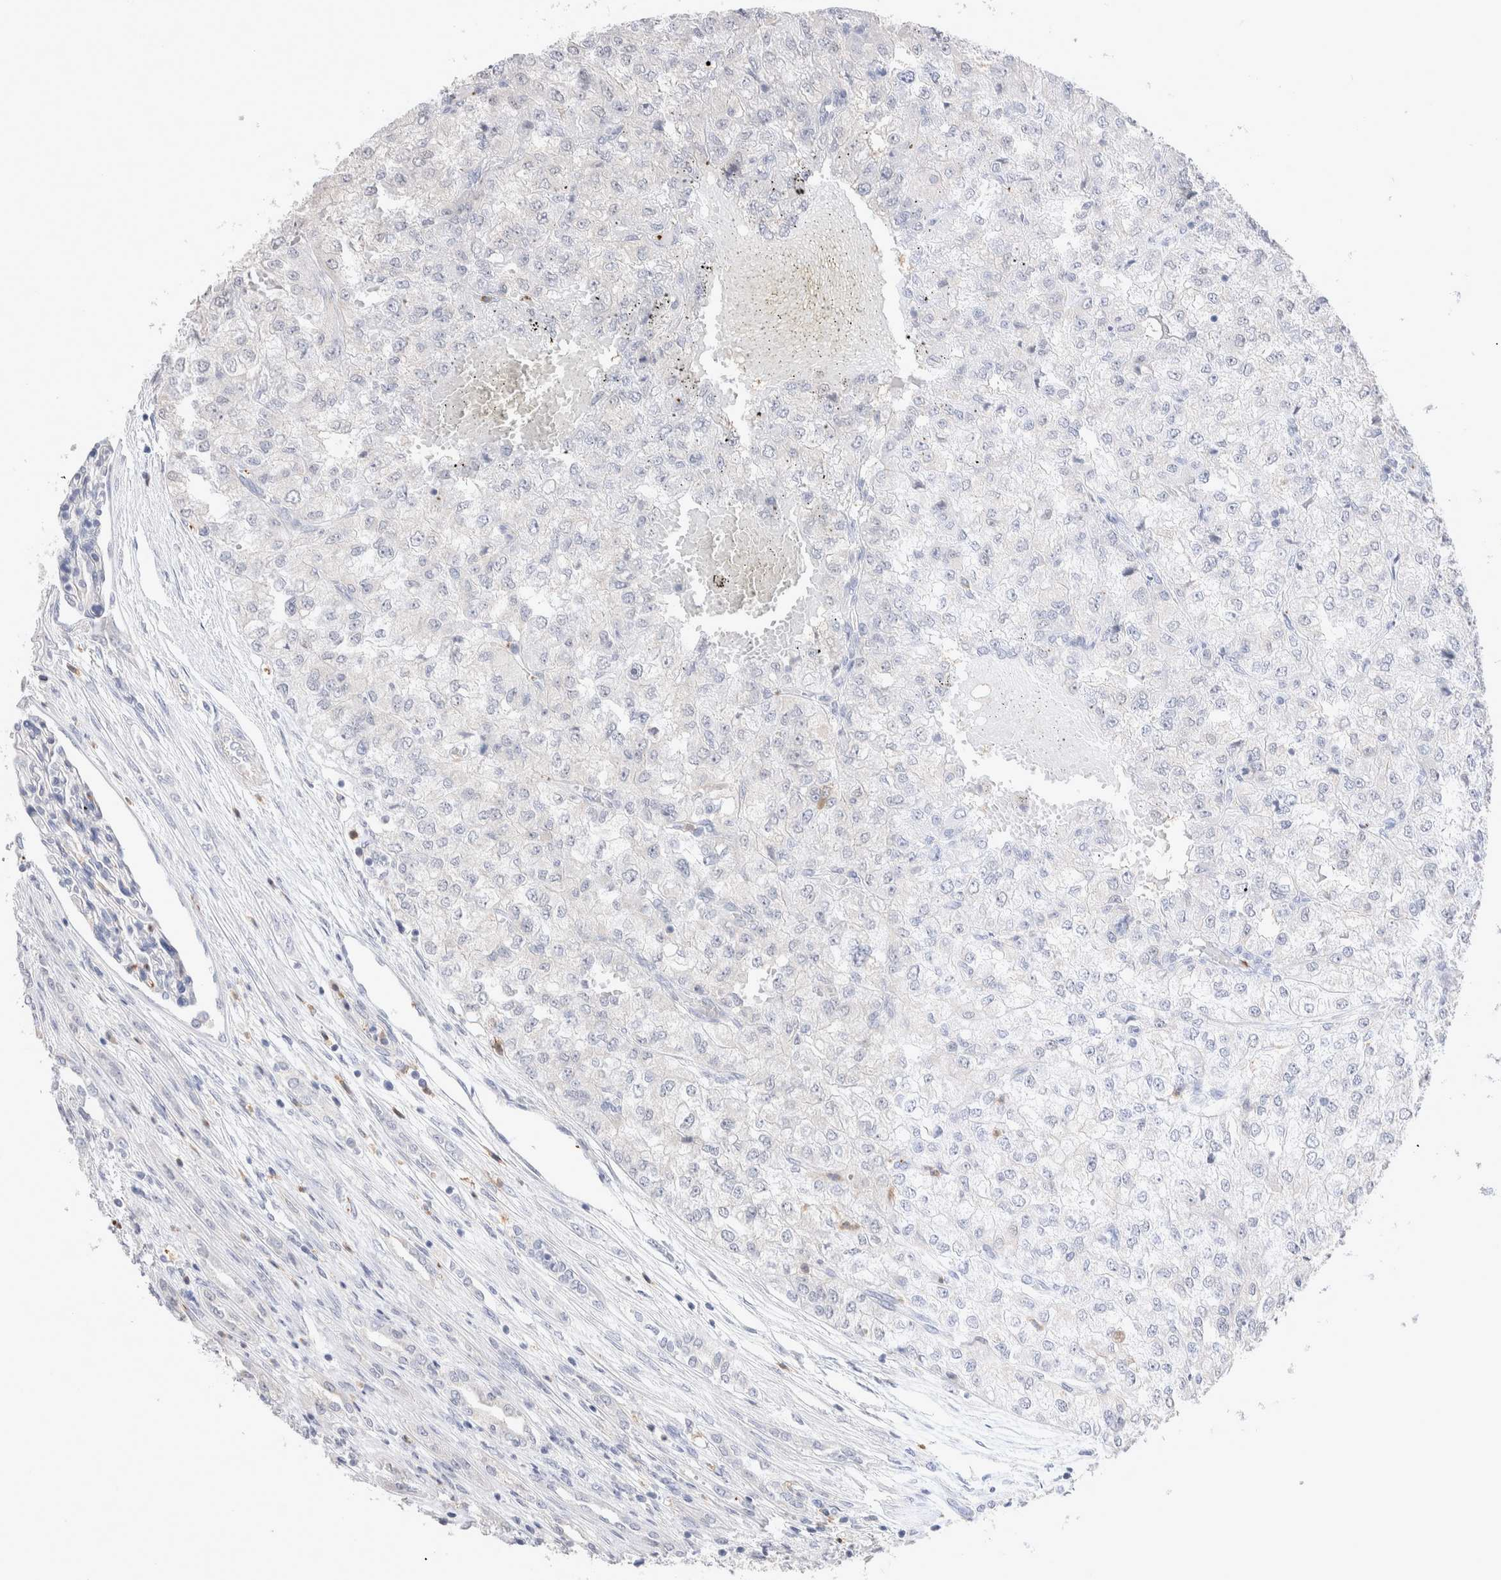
{"staining": {"intensity": "negative", "quantity": "none", "location": "none"}, "tissue": "renal cancer", "cell_type": "Tumor cells", "image_type": "cancer", "snomed": [{"axis": "morphology", "description": "Adenocarcinoma, NOS"}, {"axis": "topography", "description": "Kidney"}], "caption": "DAB (3,3'-diaminobenzidine) immunohistochemical staining of adenocarcinoma (renal) demonstrates no significant positivity in tumor cells.", "gene": "FFAR2", "patient": {"sex": "female", "age": 54}}